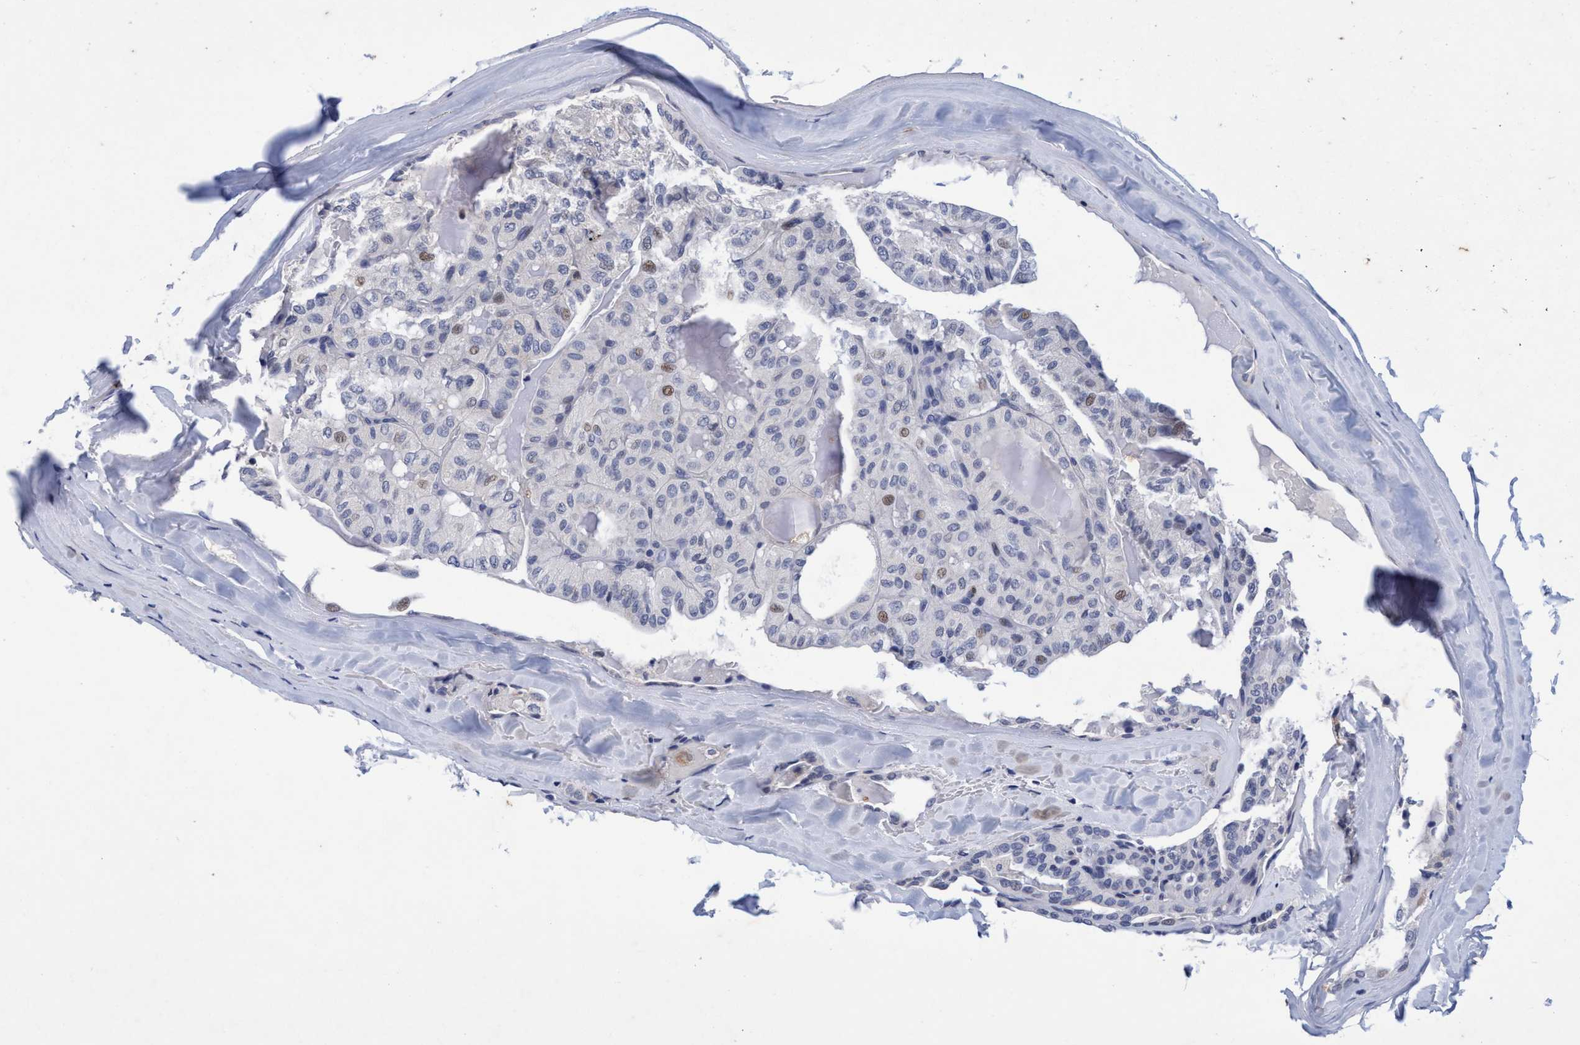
{"staining": {"intensity": "weak", "quantity": "<25%", "location": "nuclear"}, "tissue": "thyroid cancer", "cell_type": "Tumor cells", "image_type": "cancer", "snomed": [{"axis": "morphology", "description": "Papillary adenocarcinoma, NOS"}, {"axis": "topography", "description": "Thyroid gland"}], "caption": "Human thyroid papillary adenocarcinoma stained for a protein using immunohistochemistry (IHC) demonstrates no expression in tumor cells.", "gene": "GRB14", "patient": {"sex": "male", "age": 77}}